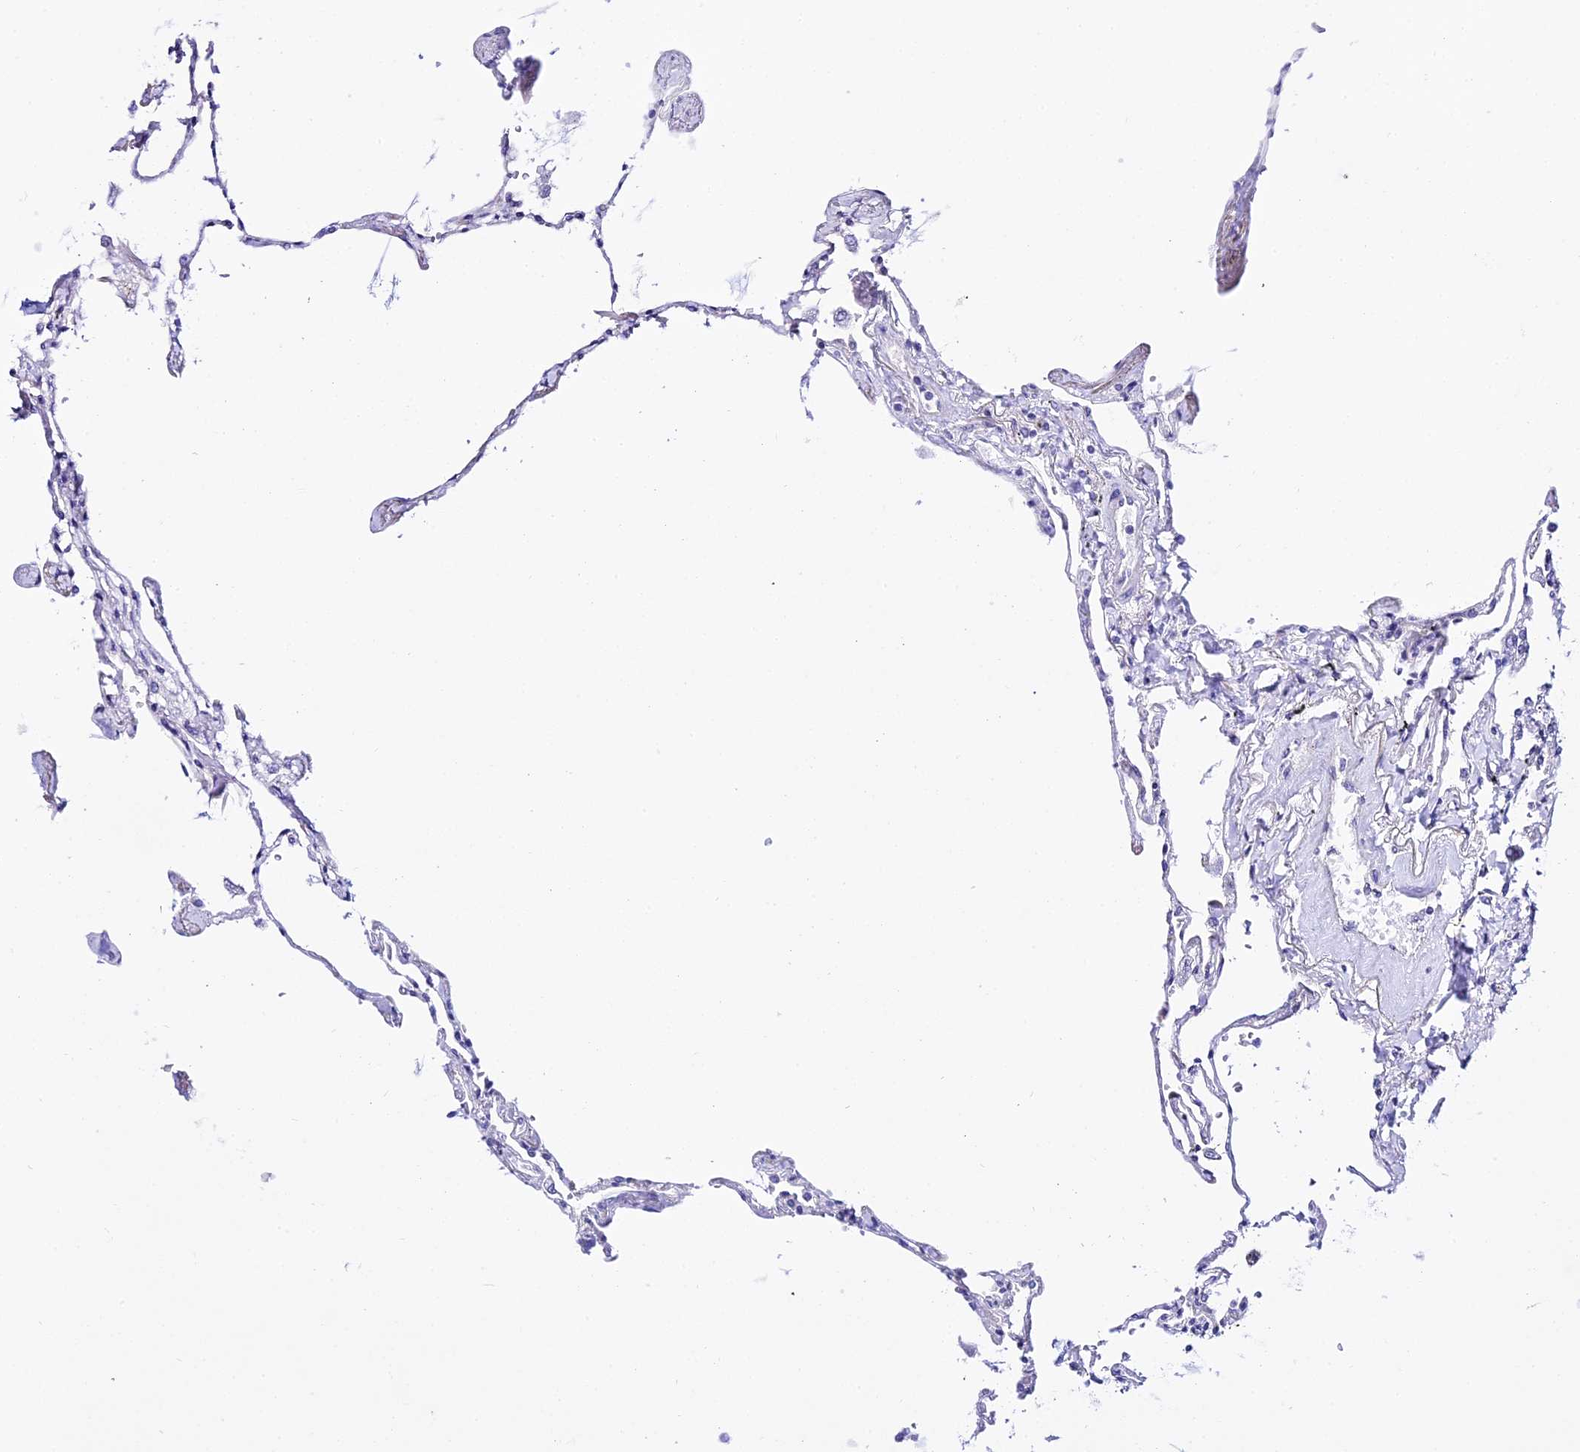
{"staining": {"intensity": "negative", "quantity": "none", "location": "none"}, "tissue": "lung", "cell_type": "Alveolar cells", "image_type": "normal", "snomed": [{"axis": "morphology", "description": "Normal tissue, NOS"}, {"axis": "topography", "description": "Lung"}], "caption": "IHC photomicrograph of unremarkable human lung stained for a protein (brown), which displays no expression in alveolar cells.", "gene": "ATG16L2", "patient": {"sex": "female", "age": 67}}